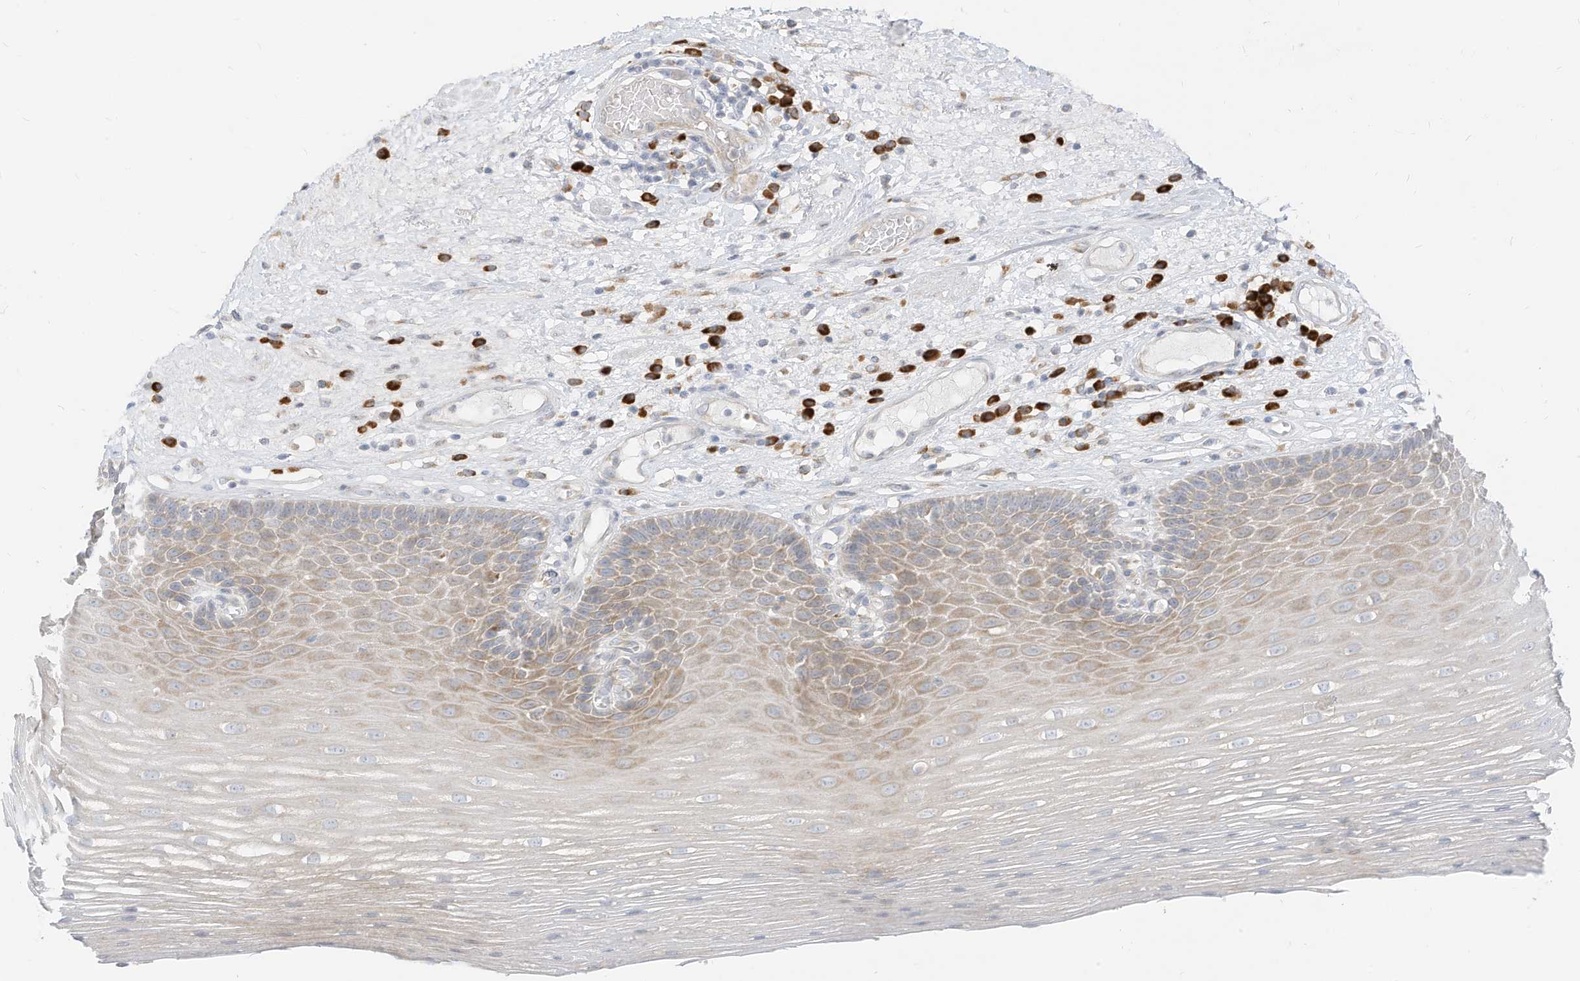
{"staining": {"intensity": "weak", "quantity": "25%-75%", "location": "cytoplasmic/membranous"}, "tissue": "esophagus", "cell_type": "Squamous epithelial cells", "image_type": "normal", "snomed": [{"axis": "morphology", "description": "Normal tissue, NOS"}, {"axis": "topography", "description": "Esophagus"}], "caption": "Protein analysis of unremarkable esophagus demonstrates weak cytoplasmic/membranous expression in about 25%-75% of squamous epithelial cells. Nuclei are stained in blue.", "gene": "STT3A", "patient": {"sex": "male", "age": 62}}